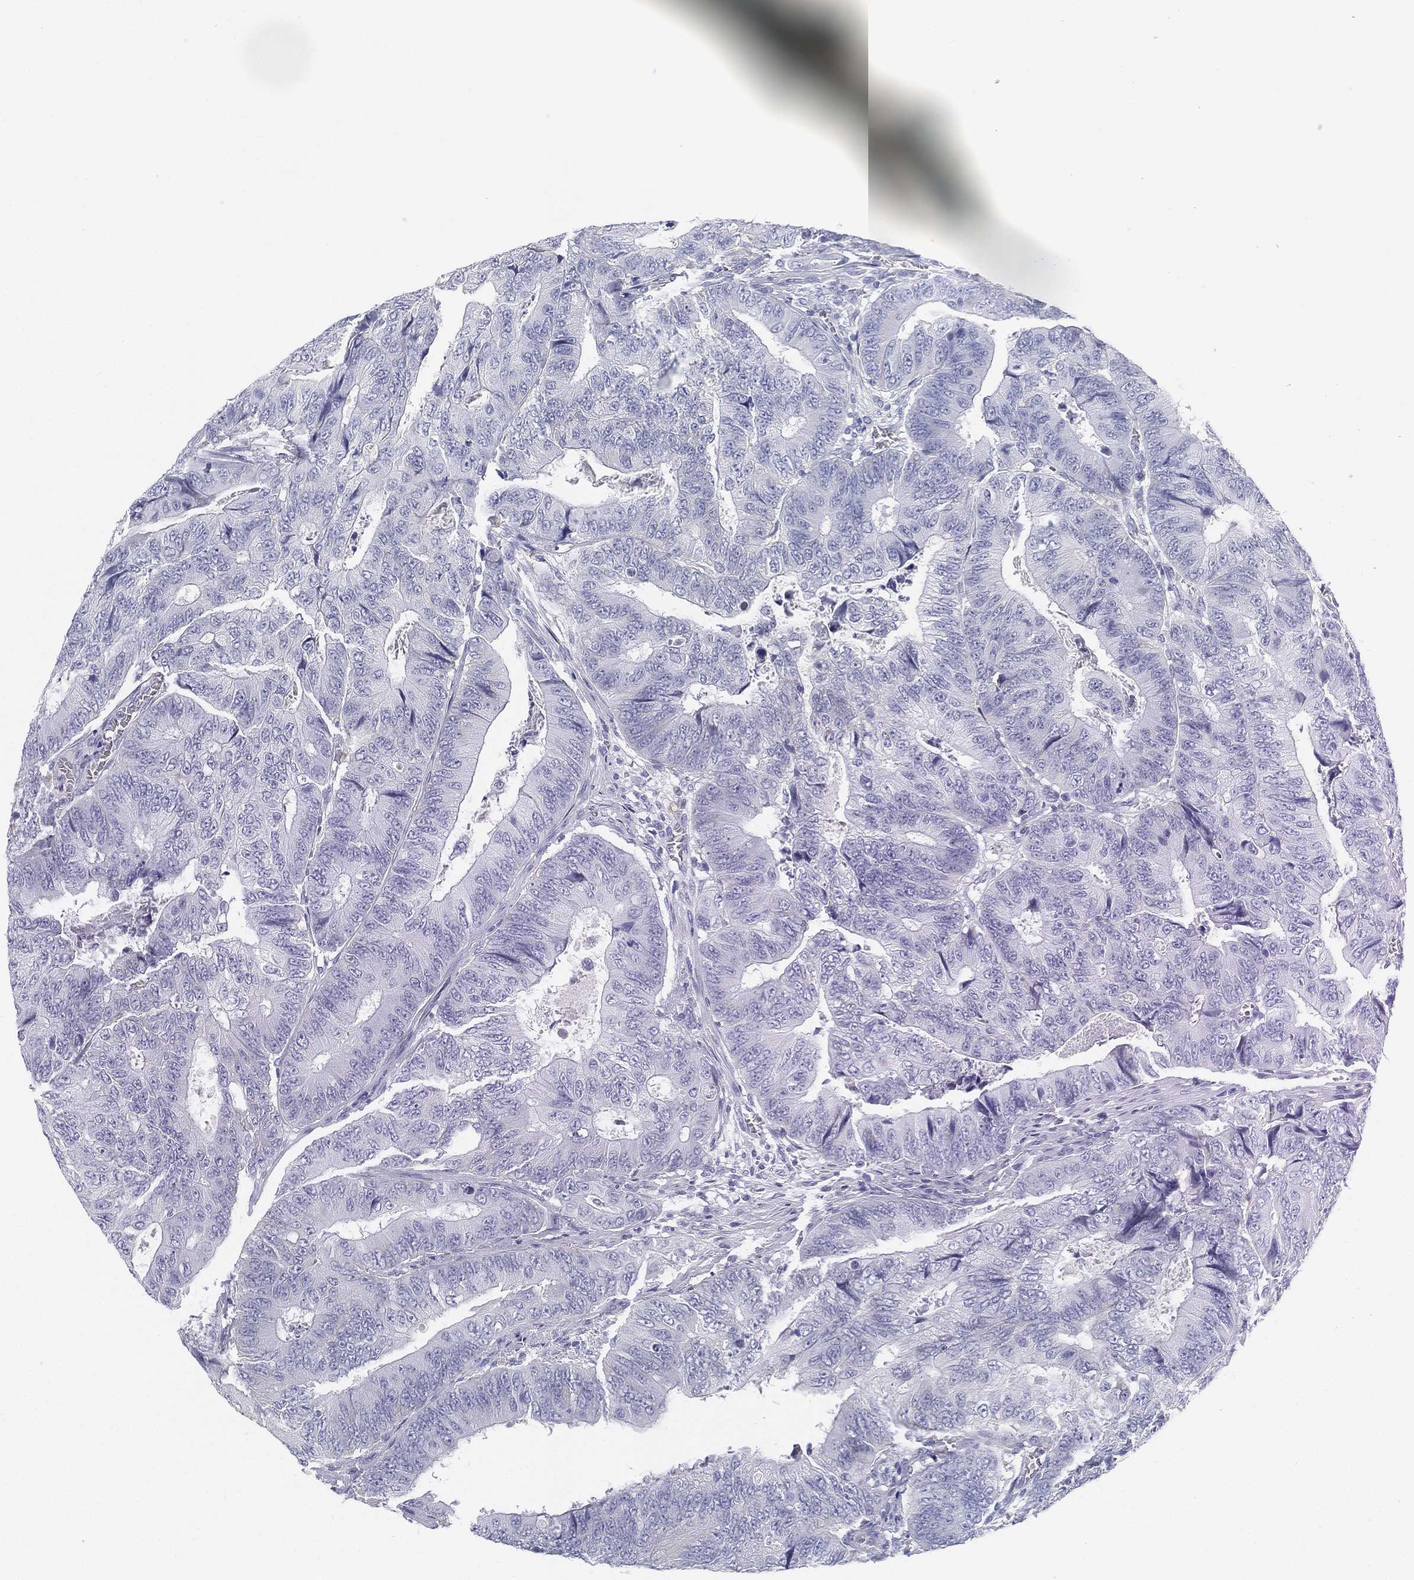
{"staining": {"intensity": "negative", "quantity": "none", "location": "none"}, "tissue": "colorectal cancer", "cell_type": "Tumor cells", "image_type": "cancer", "snomed": [{"axis": "morphology", "description": "Adenocarcinoma, NOS"}, {"axis": "topography", "description": "Colon"}], "caption": "Immunohistochemistry photomicrograph of colorectal adenocarcinoma stained for a protein (brown), which shows no positivity in tumor cells.", "gene": "GPR61", "patient": {"sex": "female", "age": 48}}